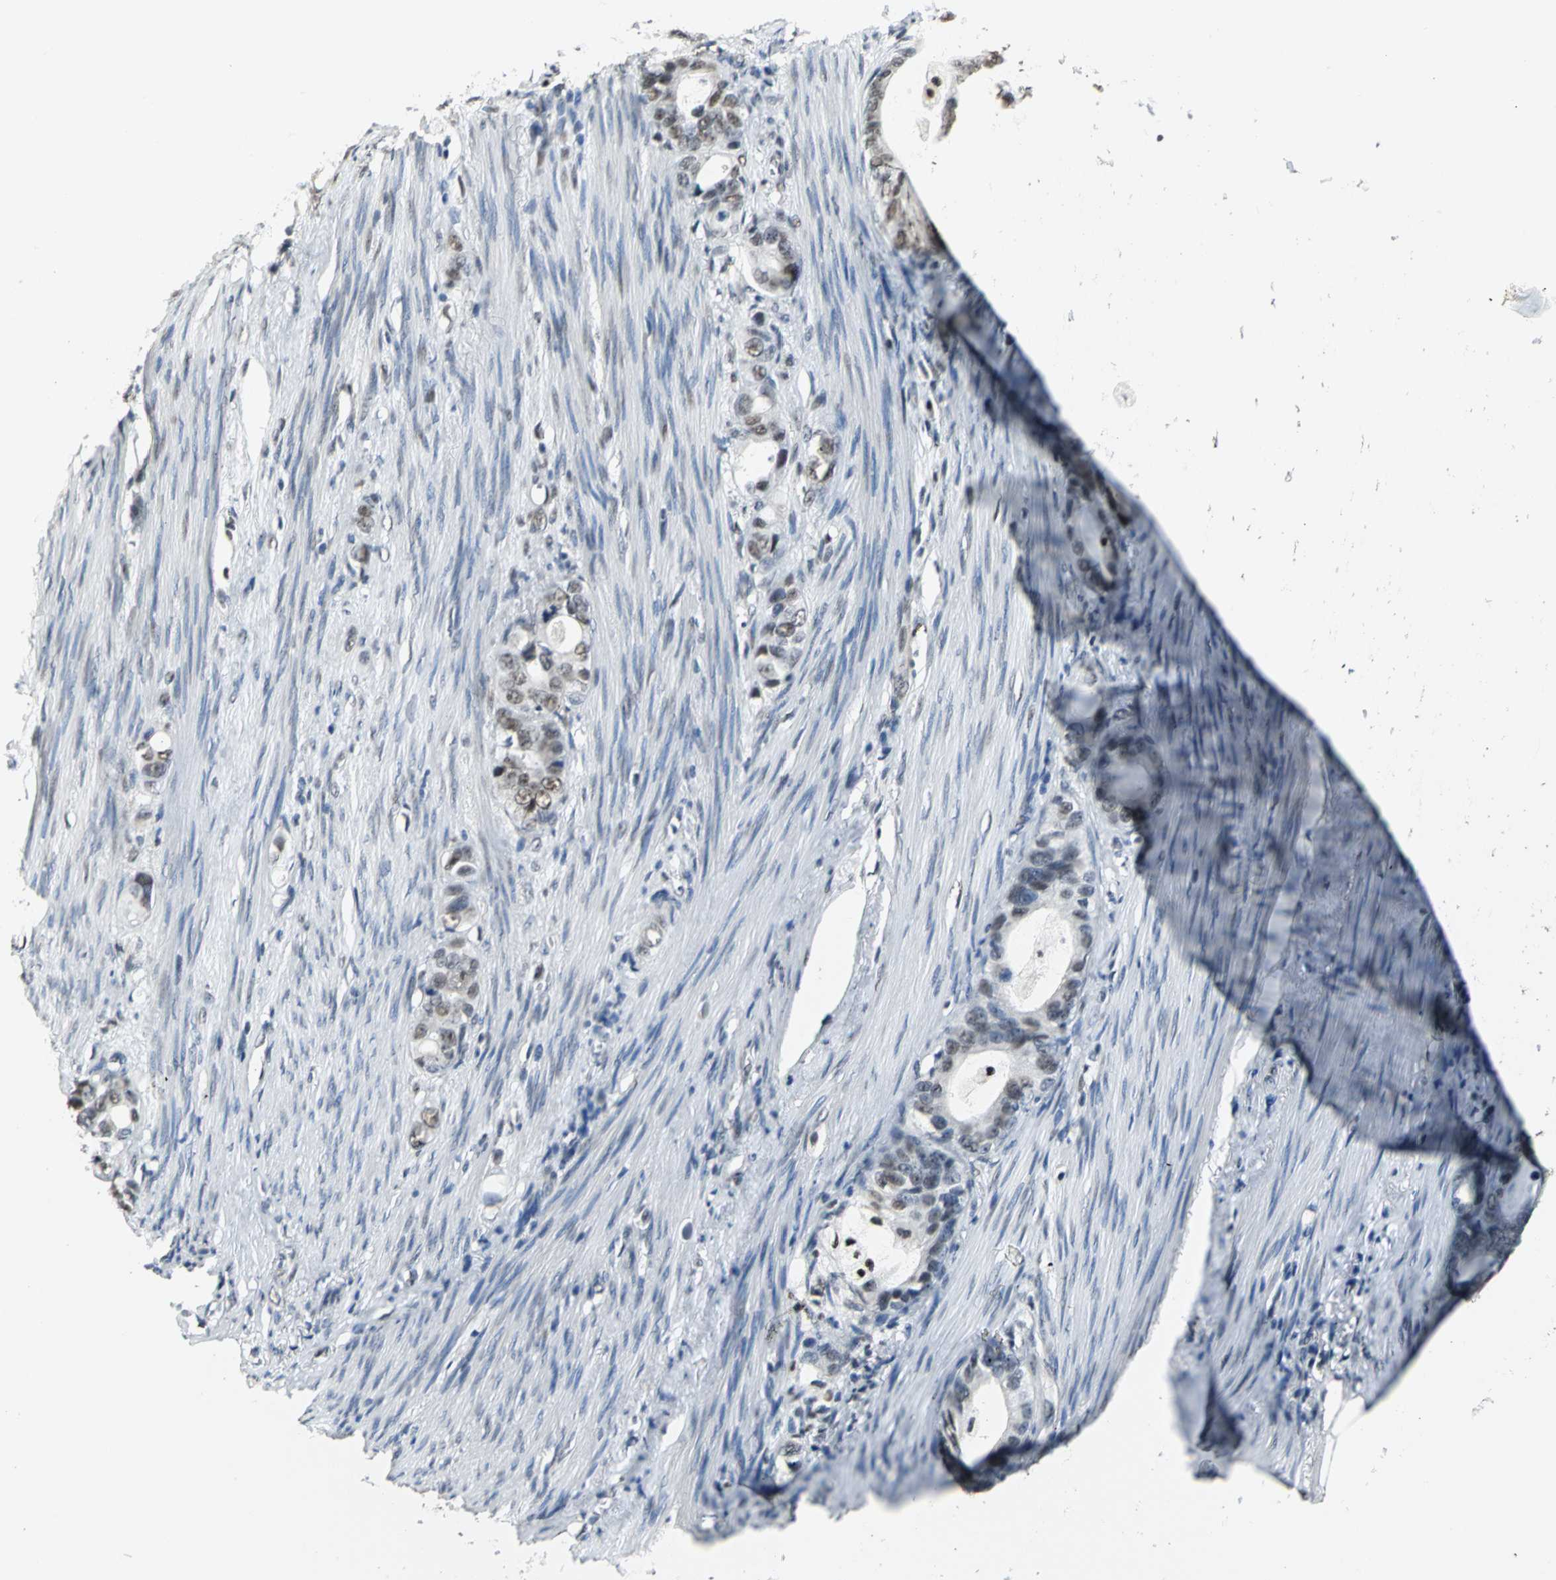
{"staining": {"intensity": "weak", "quantity": "25%-75%", "location": "nuclear"}, "tissue": "stomach cancer", "cell_type": "Tumor cells", "image_type": "cancer", "snomed": [{"axis": "morphology", "description": "Adenocarcinoma, NOS"}, {"axis": "topography", "description": "Stomach"}], "caption": "Immunohistochemistry photomicrograph of neoplastic tissue: adenocarcinoma (stomach) stained using immunohistochemistry (IHC) displays low levels of weak protein expression localized specifically in the nuclear of tumor cells, appearing as a nuclear brown color.", "gene": "CCDC88C", "patient": {"sex": "female", "age": 75}}